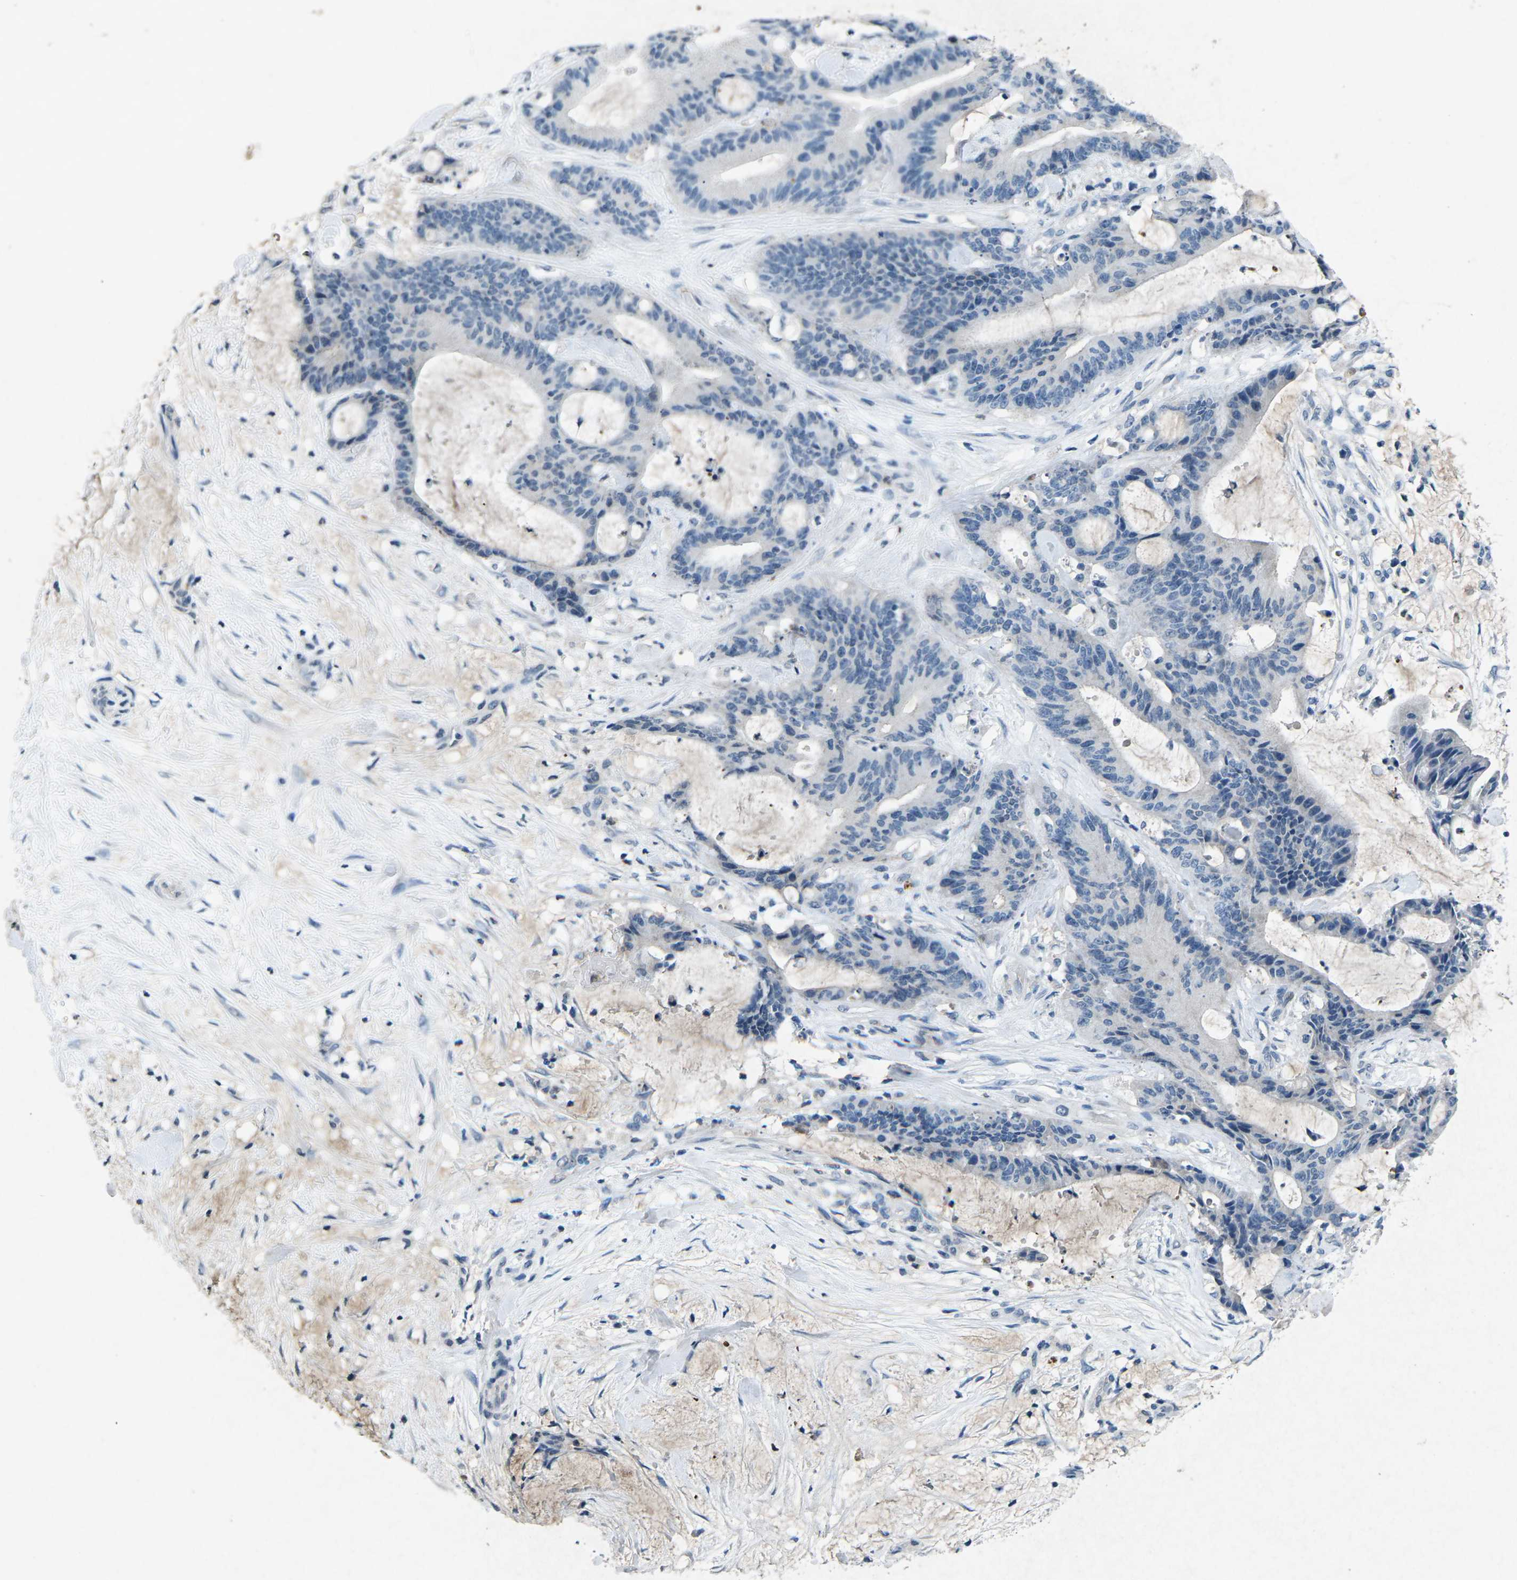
{"staining": {"intensity": "negative", "quantity": "none", "location": "none"}, "tissue": "liver cancer", "cell_type": "Tumor cells", "image_type": "cancer", "snomed": [{"axis": "morphology", "description": "Cholangiocarcinoma"}, {"axis": "topography", "description": "Liver"}], "caption": "DAB (3,3'-diaminobenzidine) immunohistochemical staining of human cholangiocarcinoma (liver) exhibits no significant expression in tumor cells.", "gene": "PLG", "patient": {"sex": "female", "age": 73}}